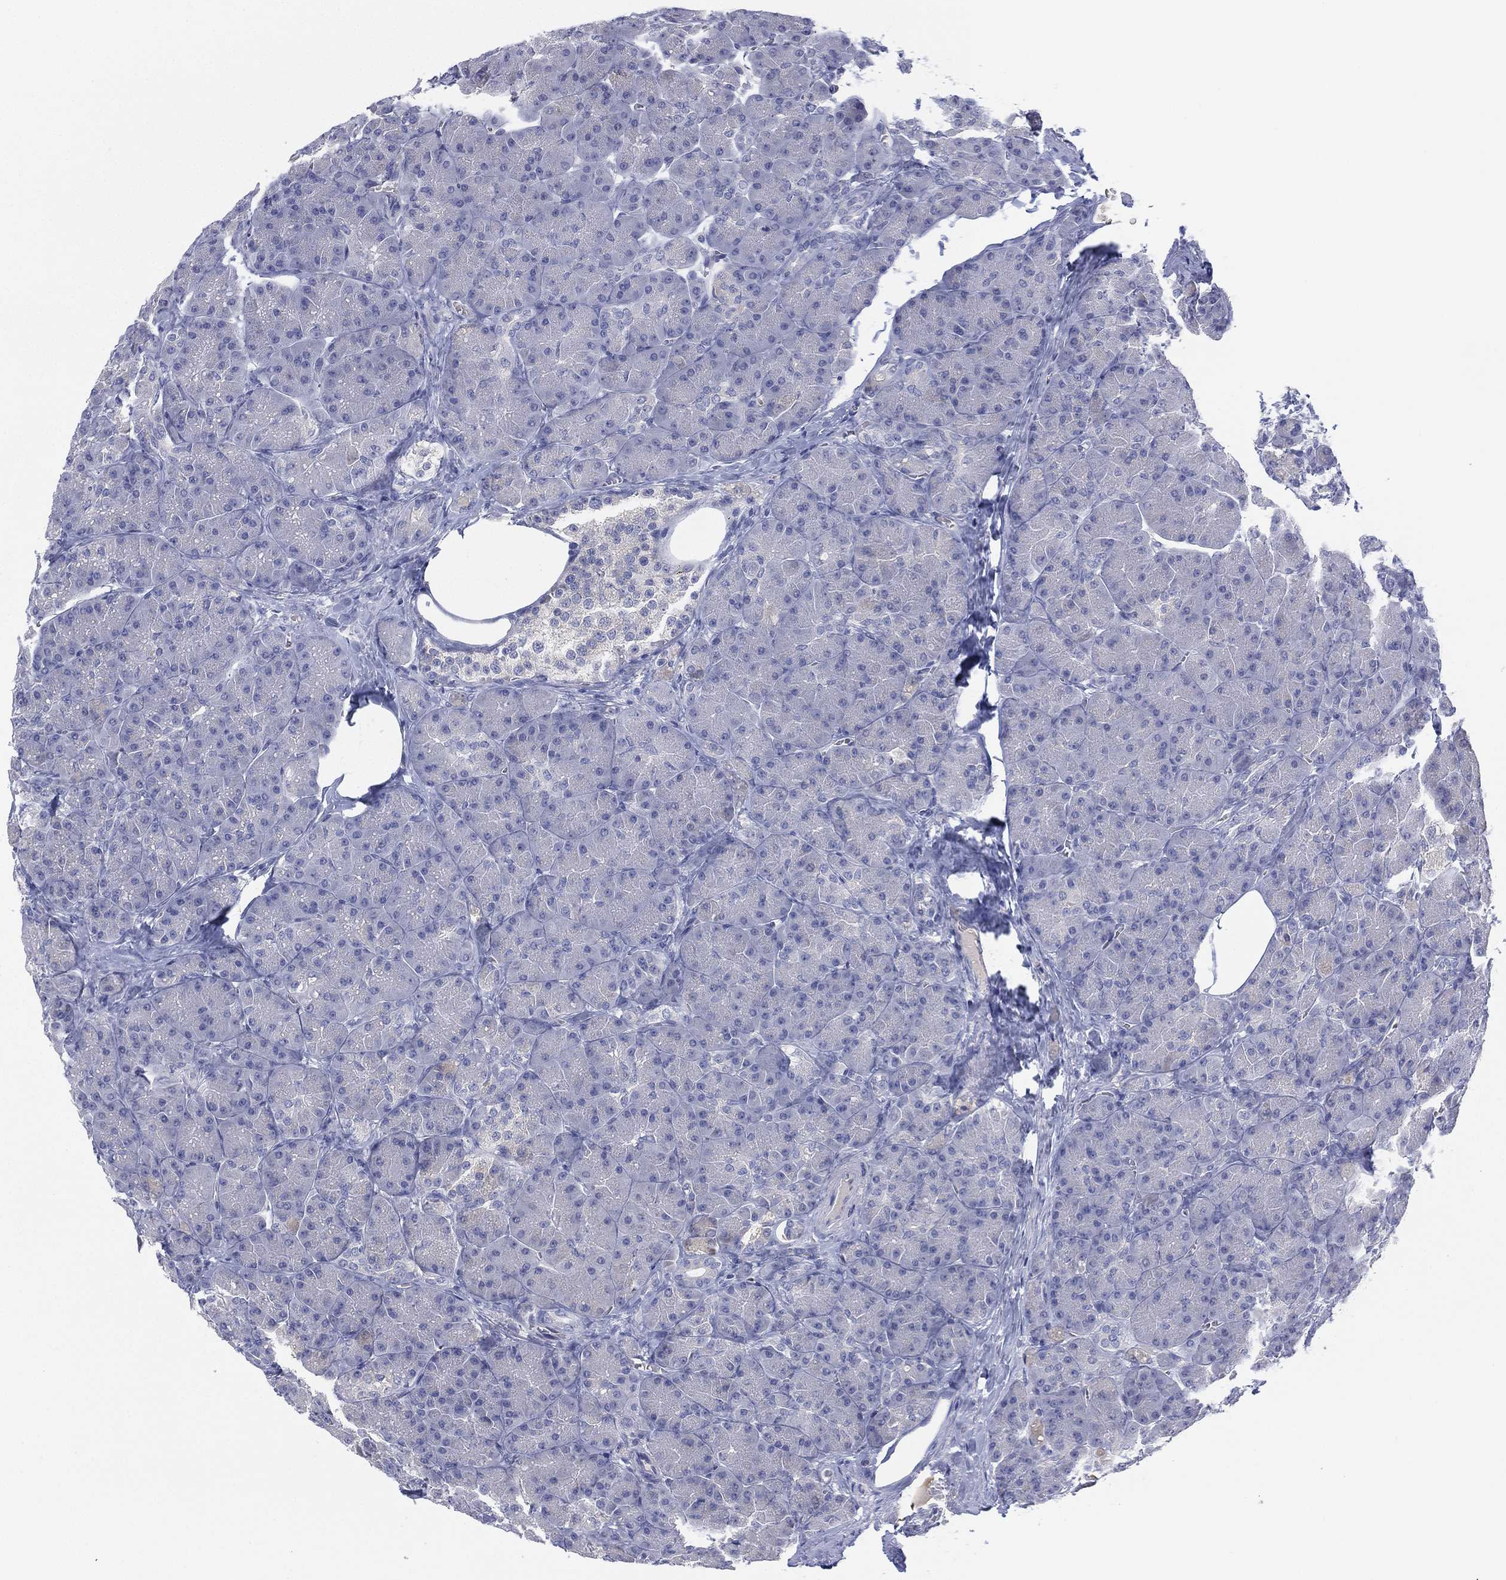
{"staining": {"intensity": "negative", "quantity": "none", "location": "none"}, "tissue": "pancreas", "cell_type": "Exocrine glandular cells", "image_type": "normal", "snomed": [{"axis": "morphology", "description": "Normal tissue, NOS"}, {"axis": "topography", "description": "Pancreas"}], "caption": "Human pancreas stained for a protein using IHC displays no positivity in exocrine glandular cells.", "gene": "CYP2D6", "patient": {"sex": "male", "age": 57}}